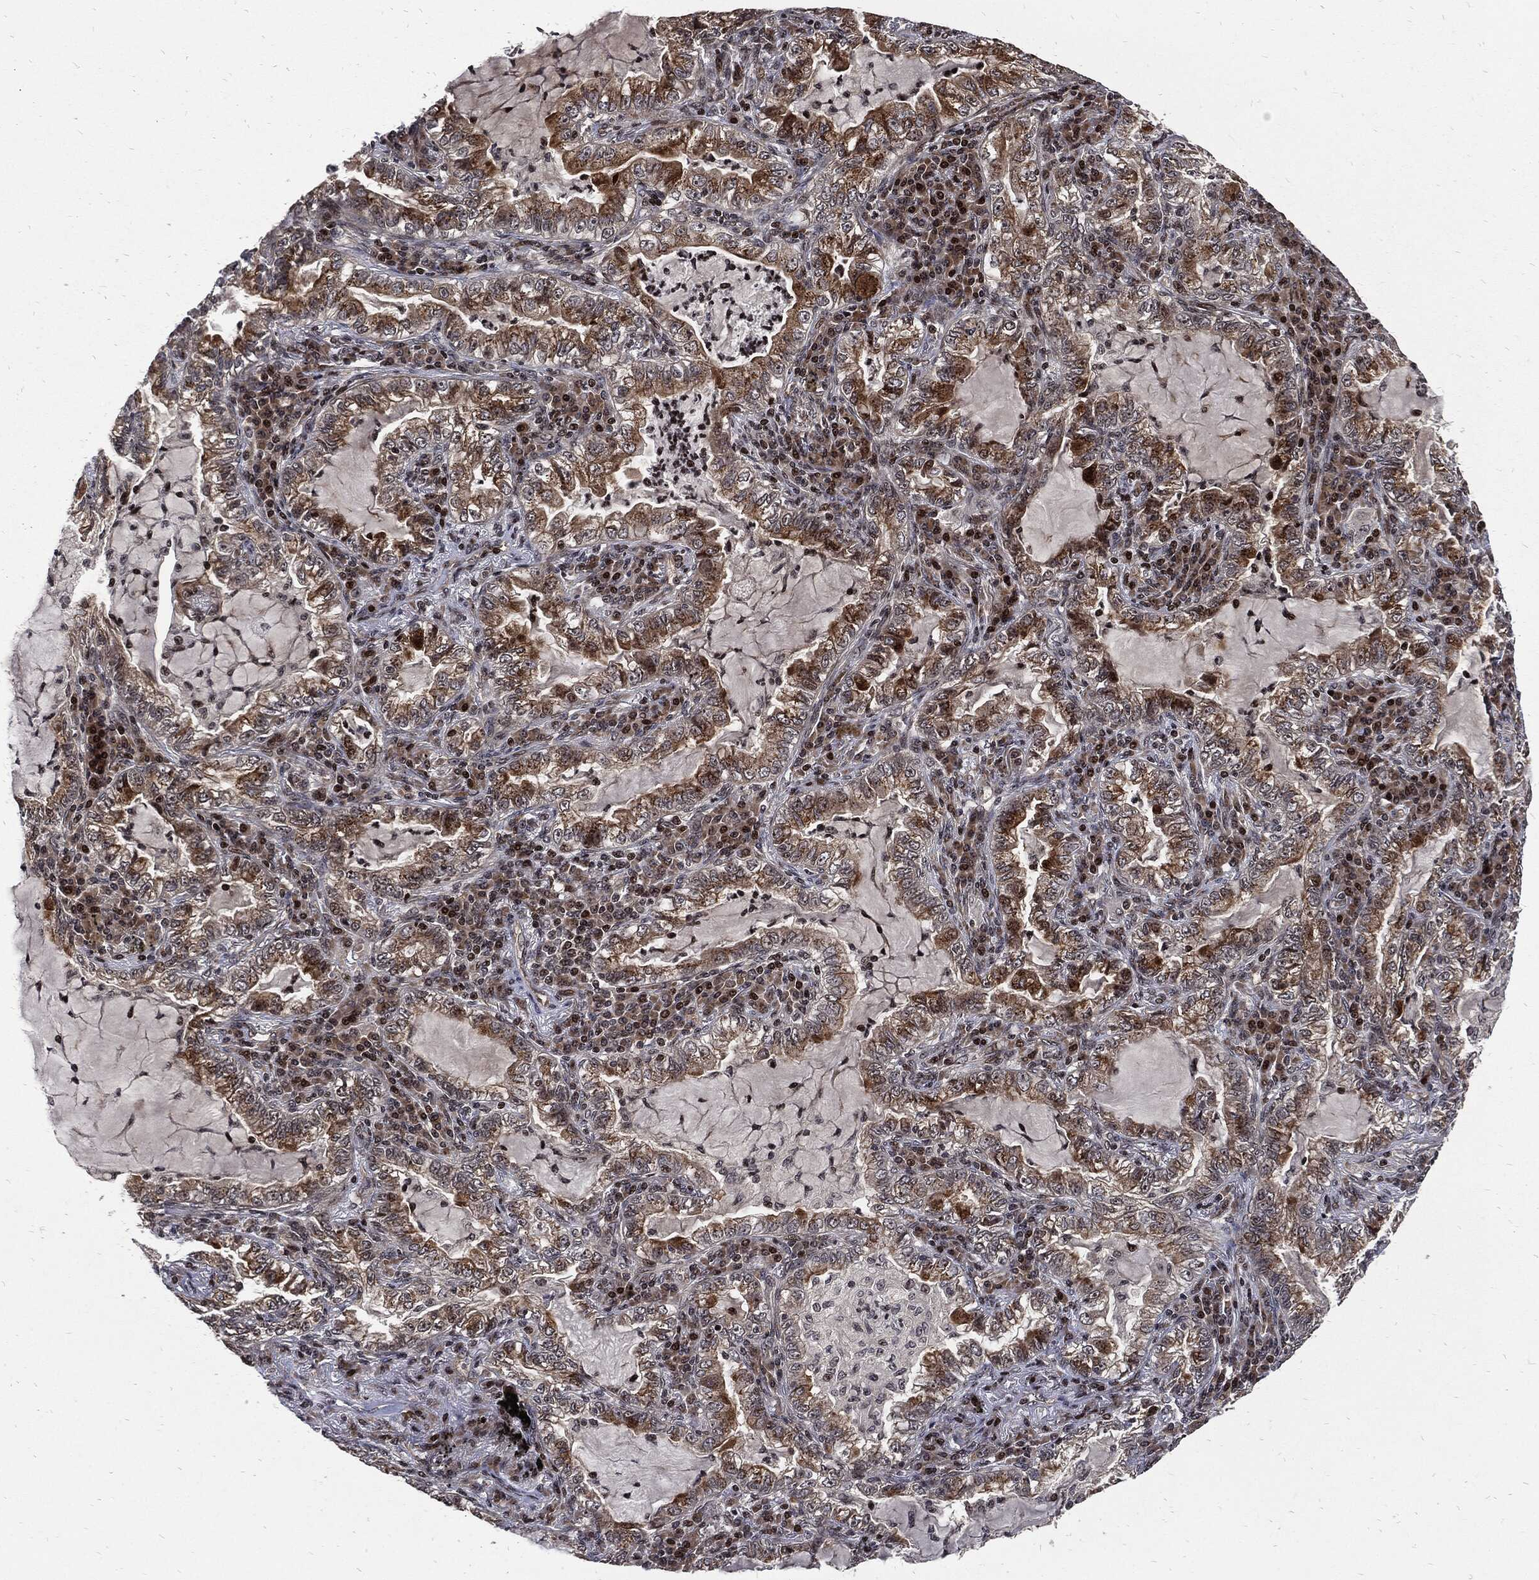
{"staining": {"intensity": "strong", "quantity": "25%-75%", "location": "cytoplasmic/membranous"}, "tissue": "lung cancer", "cell_type": "Tumor cells", "image_type": "cancer", "snomed": [{"axis": "morphology", "description": "Adenocarcinoma, NOS"}, {"axis": "topography", "description": "Lung"}], "caption": "Strong cytoplasmic/membranous protein positivity is present in about 25%-75% of tumor cells in adenocarcinoma (lung).", "gene": "ZNF775", "patient": {"sex": "female", "age": 73}}